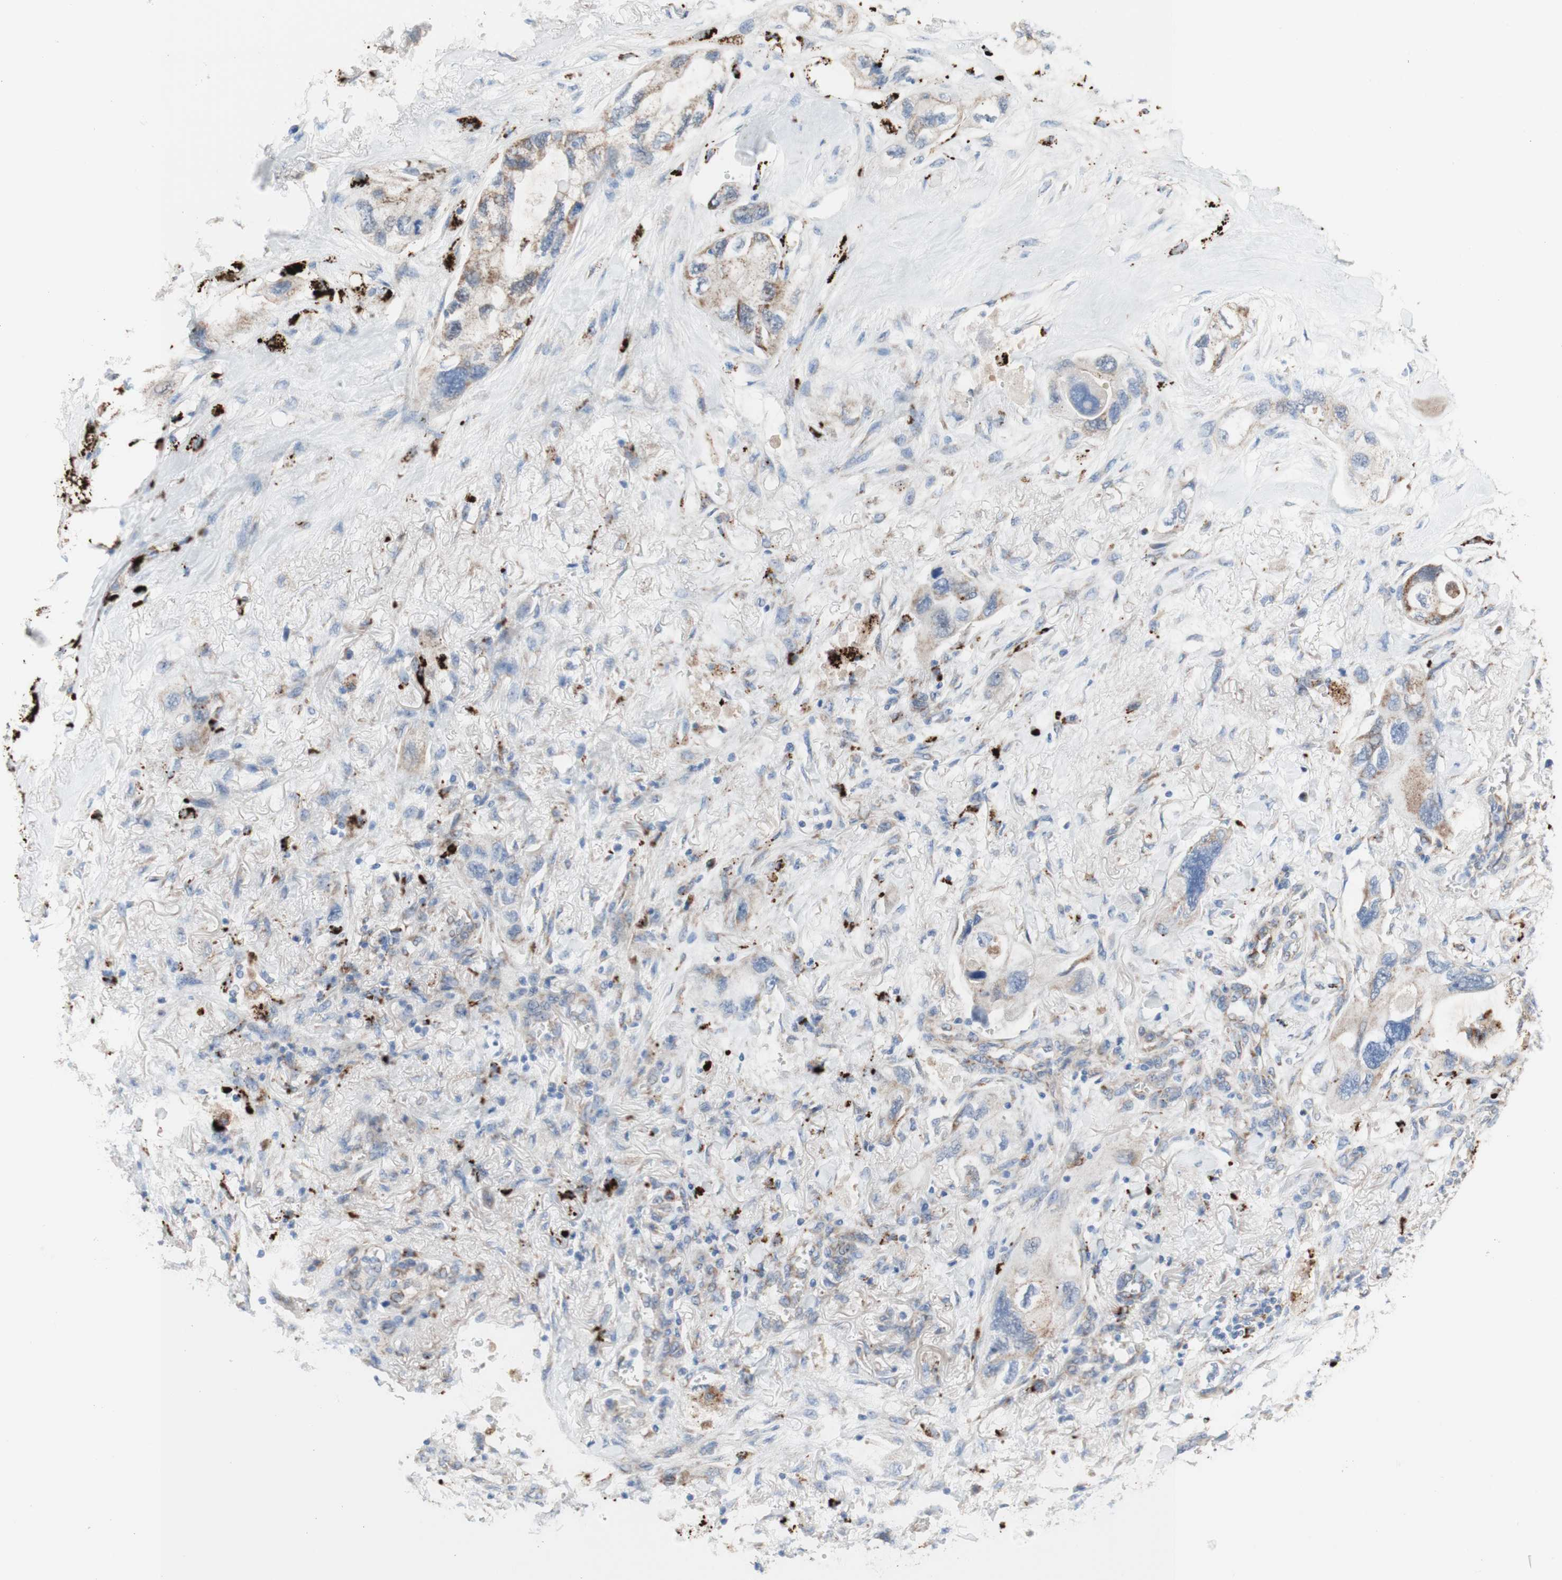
{"staining": {"intensity": "negative", "quantity": "none", "location": "none"}, "tissue": "lung cancer", "cell_type": "Tumor cells", "image_type": "cancer", "snomed": [{"axis": "morphology", "description": "Squamous cell carcinoma, NOS"}, {"axis": "topography", "description": "Lung"}], "caption": "A high-resolution histopathology image shows IHC staining of lung squamous cell carcinoma, which demonstrates no significant staining in tumor cells.", "gene": "URB2", "patient": {"sex": "female", "age": 73}}